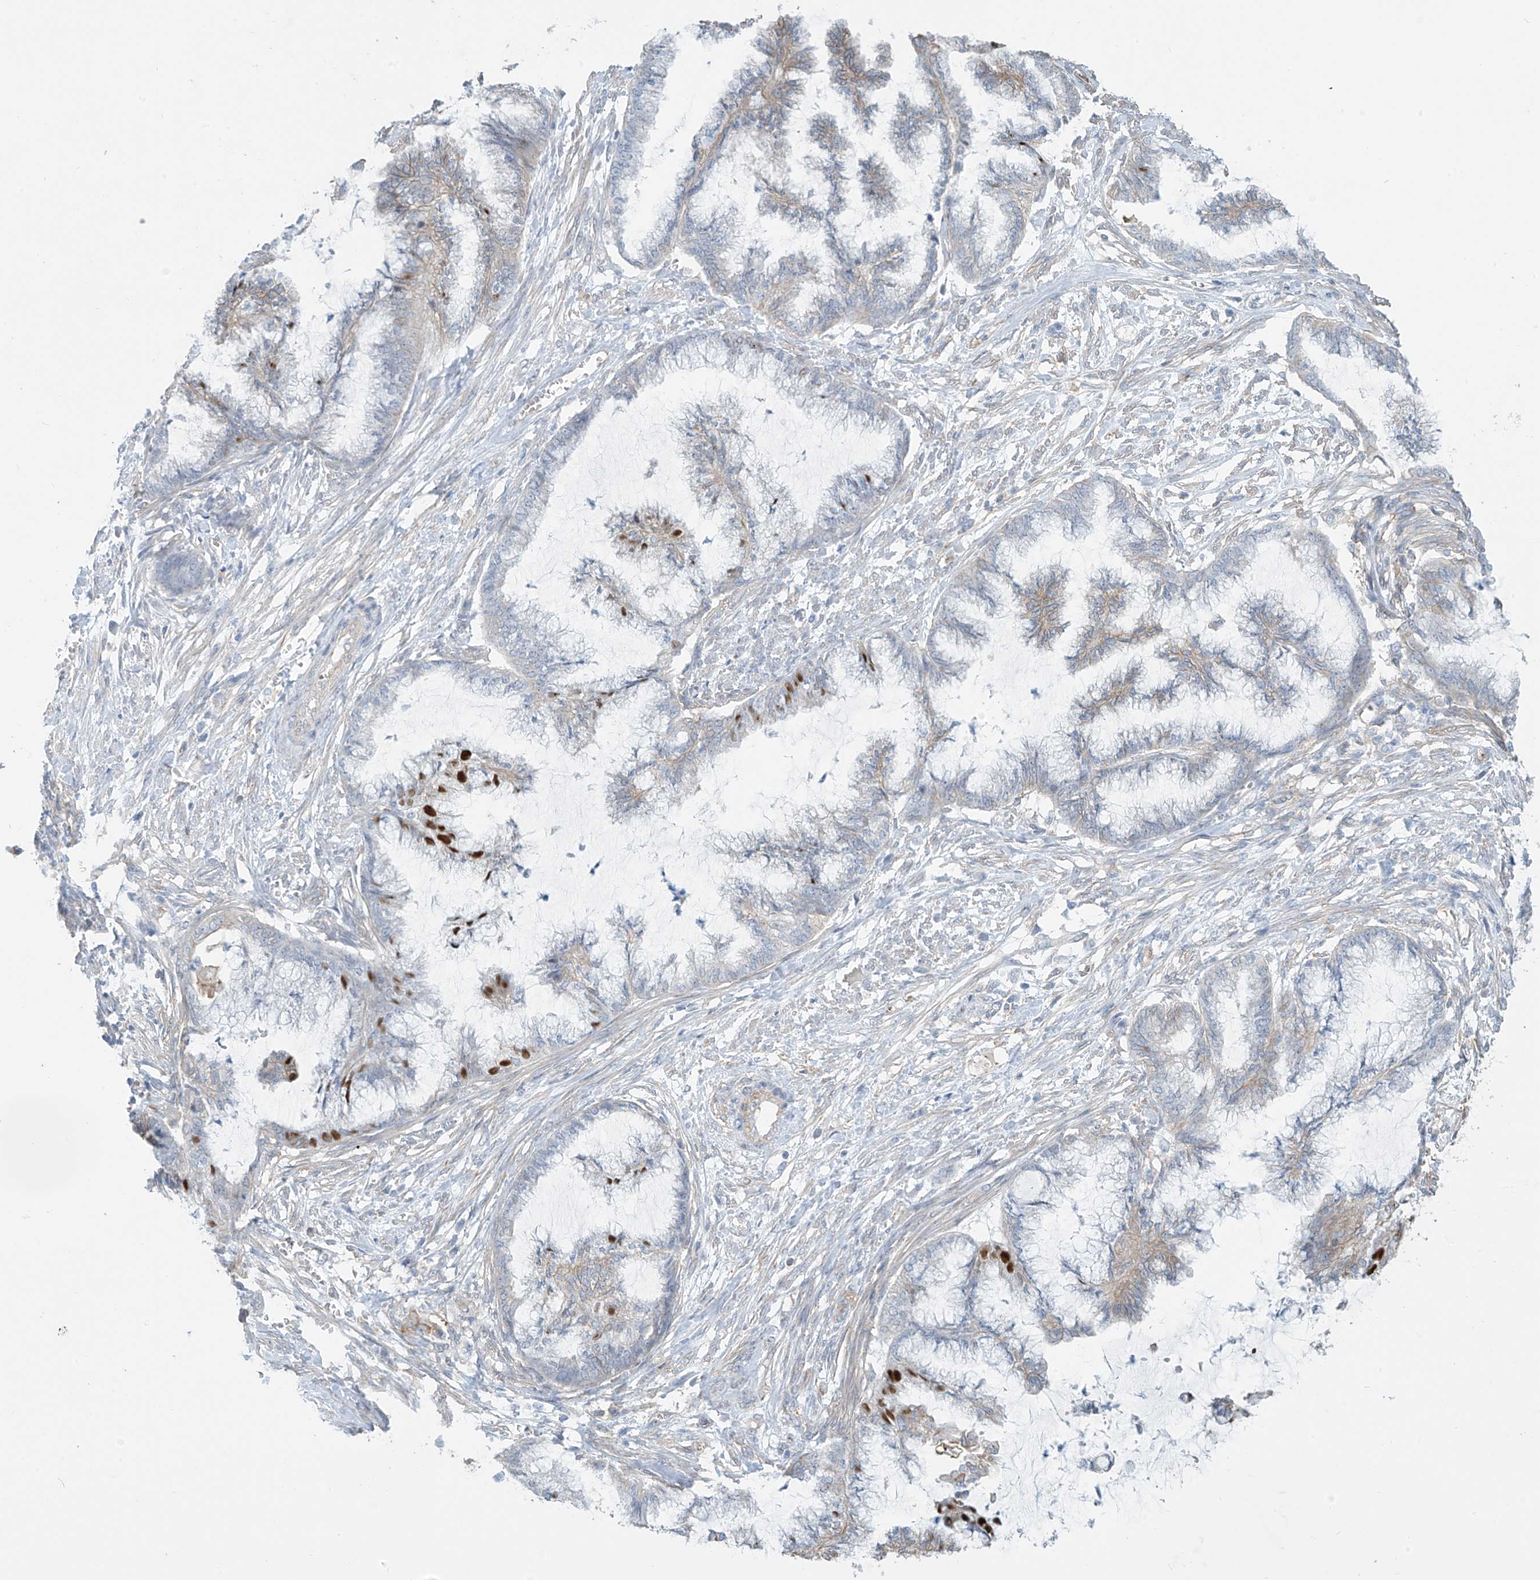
{"staining": {"intensity": "moderate", "quantity": "<25%", "location": "cytoplasmic/membranous,nuclear"}, "tissue": "endometrial cancer", "cell_type": "Tumor cells", "image_type": "cancer", "snomed": [{"axis": "morphology", "description": "Adenocarcinoma, NOS"}, {"axis": "topography", "description": "Endometrium"}], "caption": "Tumor cells demonstrate low levels of moderate cytoplasmic/membranous and nuclear staining in about <25% of cells in human endometrial cancer (adenocarcinoma).", "gene": "ZNF846", "patient": {"sex": "female", "age": 86}}